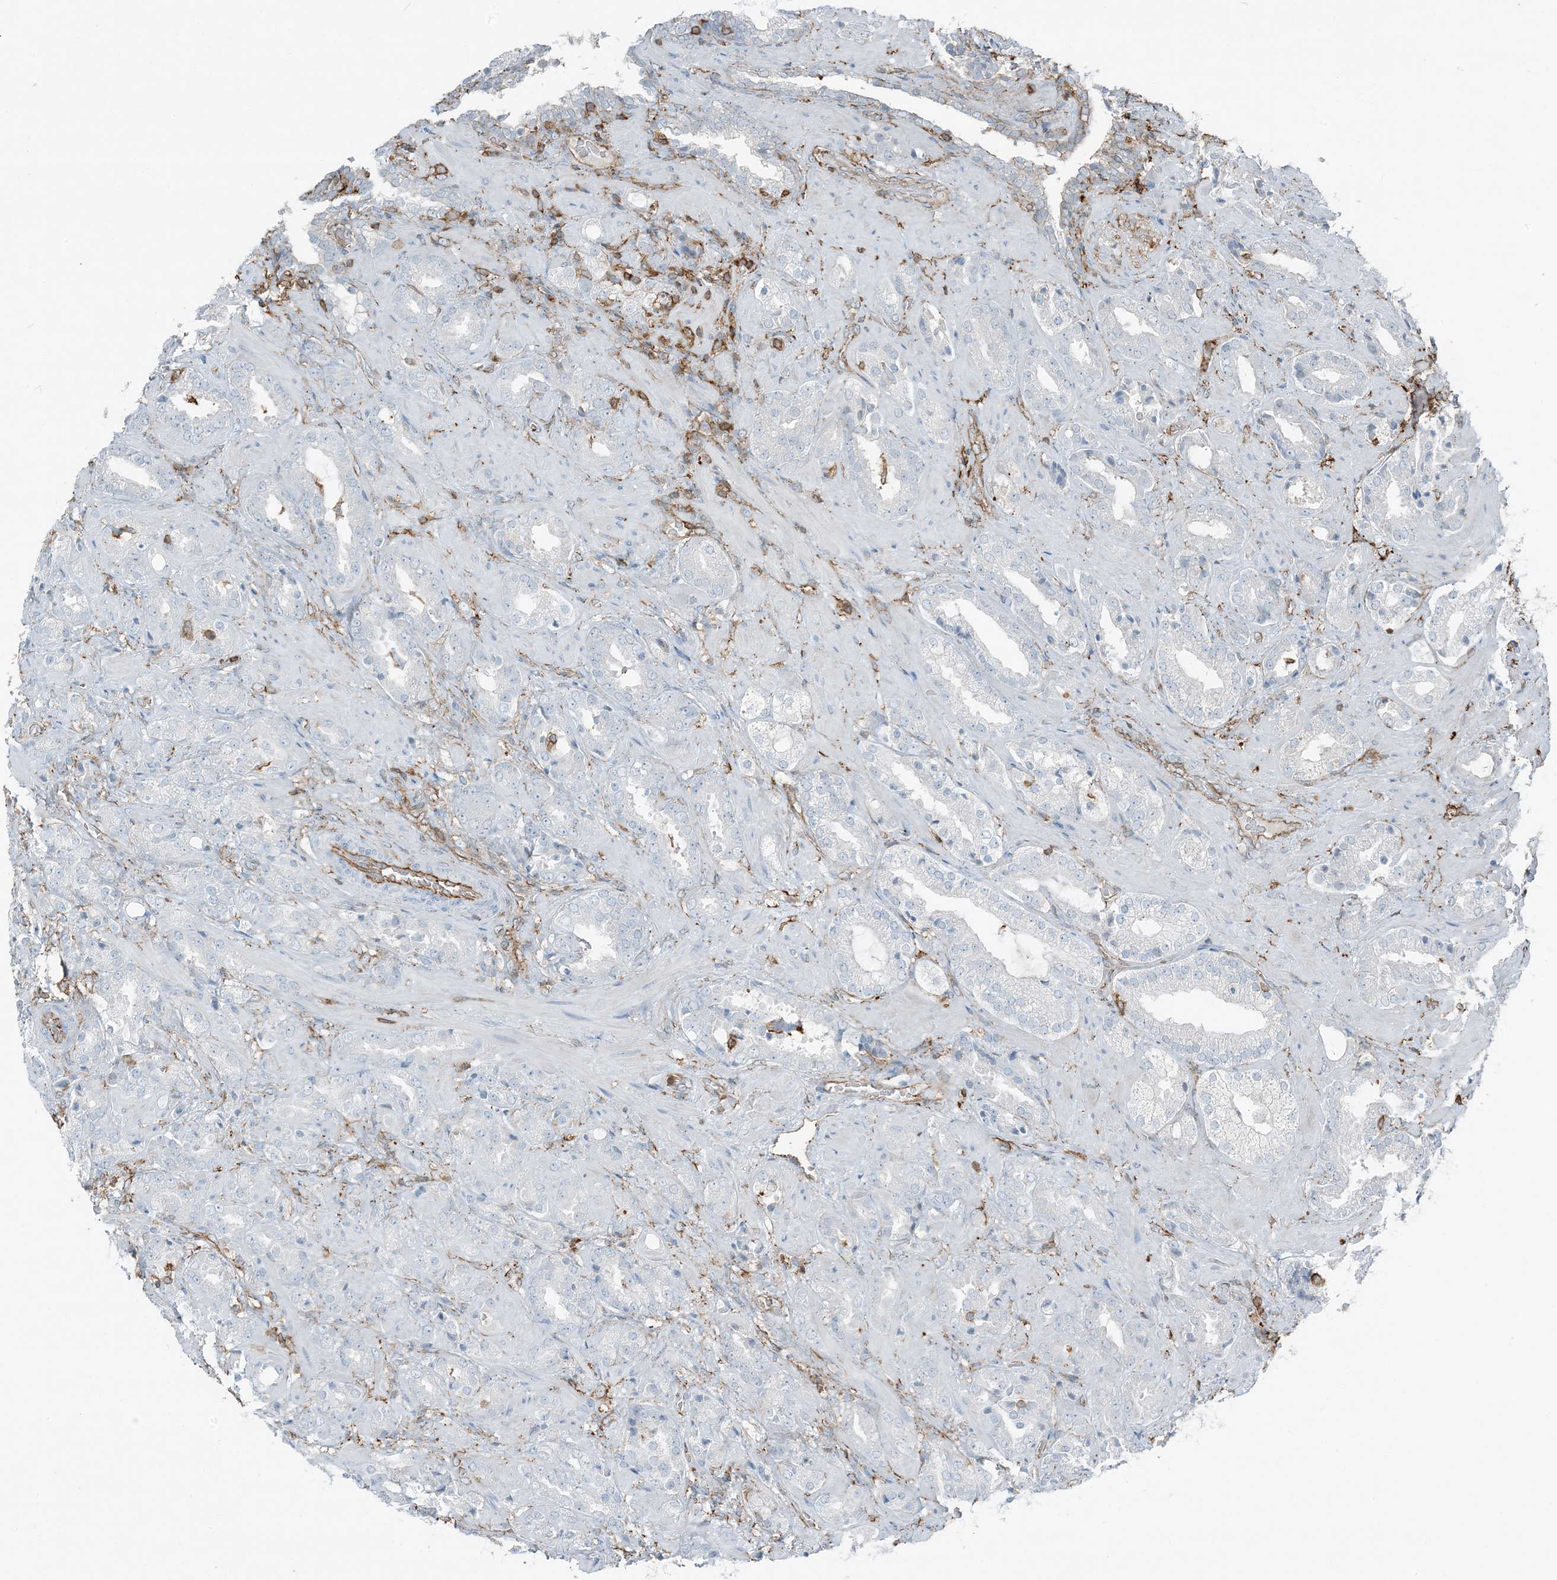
{"staining": {"intensity": "negative", "quantity": "none", "location": "none"}, "tissue": "prostate cancer", "cell_type": "Tumor cells", "image_type": "cancer", "snomed": [{"axis": "morphology", "description": "Adenocarcinoma, High grade"}, {"axis": "topography", "description": "Prostate"}], "caption": "This is an immunohistochemistry (IHC) photomicrograph of human adenocarcinoma (high-grade) (prostate). There is no positivity in tumor cells.", "gene": "APOBEC3C", "patient": {"sex": "male", "age": 64}}